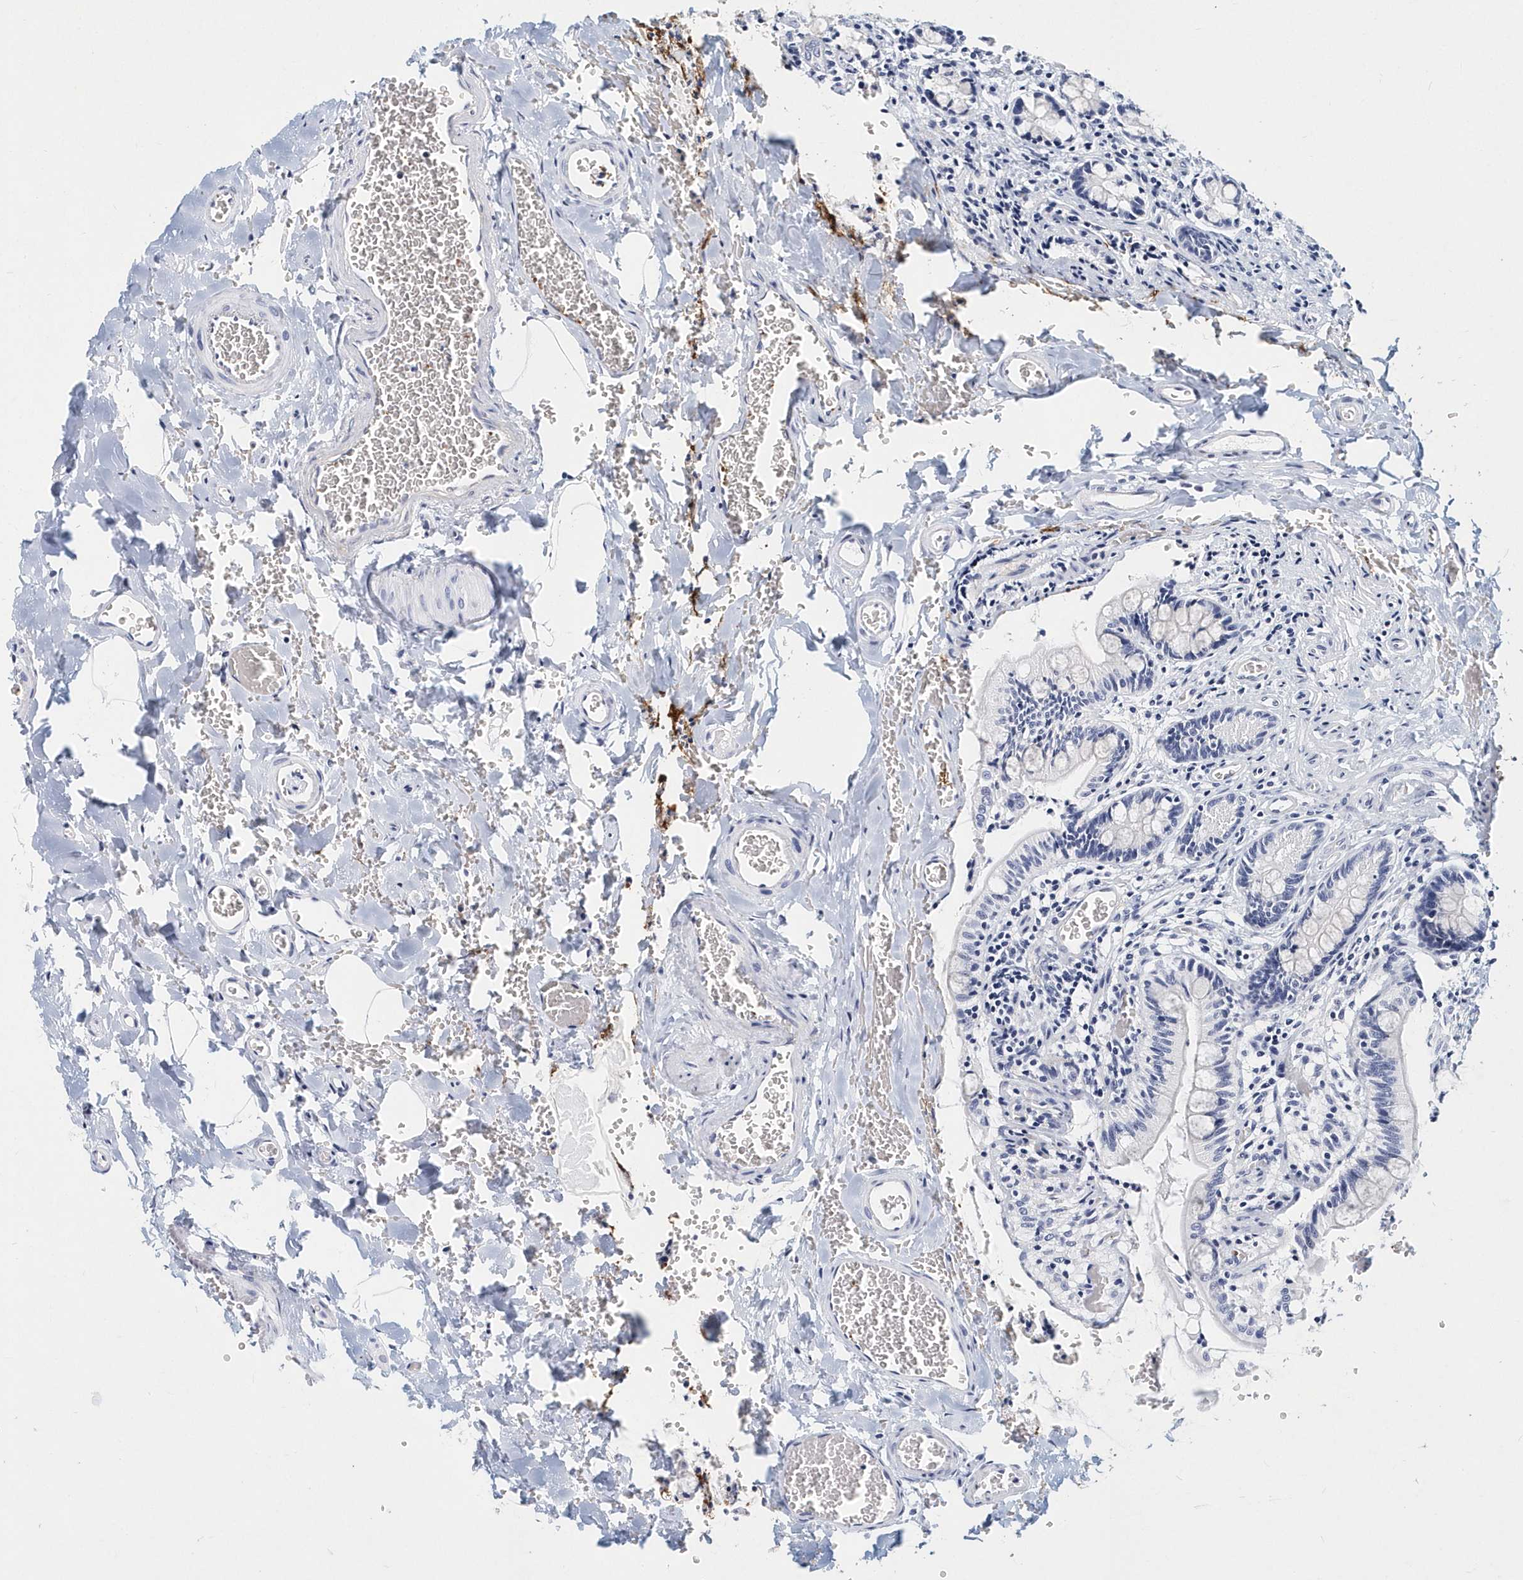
{"staining": {"intensity": "negative", "quantity": "none", "location": "none"}, "tissue": "small intestine", "cell_type": "Glandular cells", "image_type": "normal", "snomed": [{"axis": "morphology", "description": "Normal tissue, NOS"}, {"axis": "topography", "description": "Small intestine"}], "caption": "A histopathology image of small intestine stained for a protein demonstrates no brown staining in glandular cells.", "gene": "ITGA2B", "patient": {"sex": "male", "age": 52}}